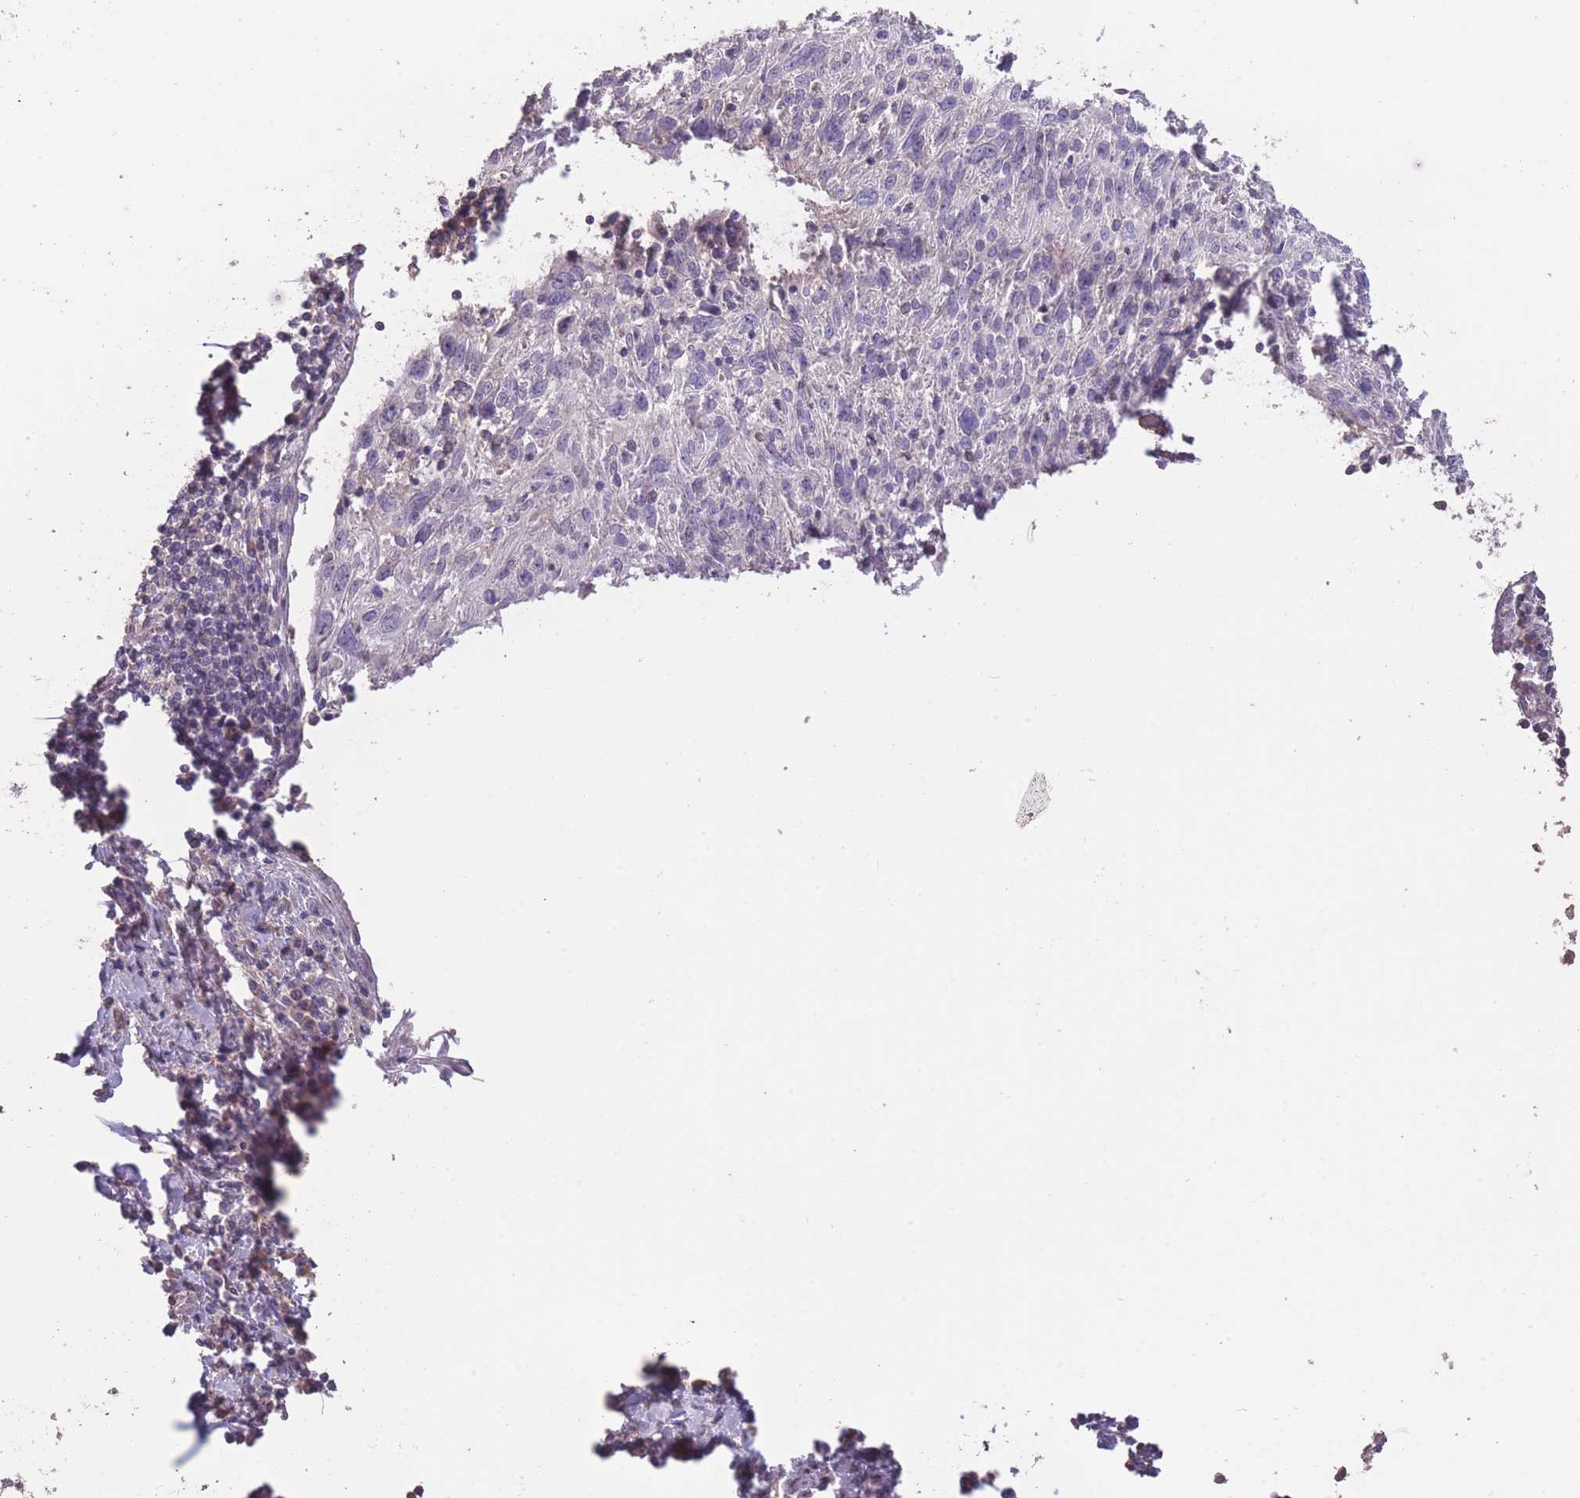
{"staining": {"intensity": "negative", "quantity": "none", "location": "none"}, "tissue": "cervical cancer", "cell_type": "Tumor cells", "image_type": "cancer", "snomed": [{"axis": "morphology", "description": "Squamous cell carcinoma, NOS"}, {"axis": "topography", "description": "Cervix"}], "caption": "There is no significant expression in tumor cells of squamous cell carcinoma (cervical).", "gene": "RSPH10B", "patient": {"sex": "female", "age": 51}}